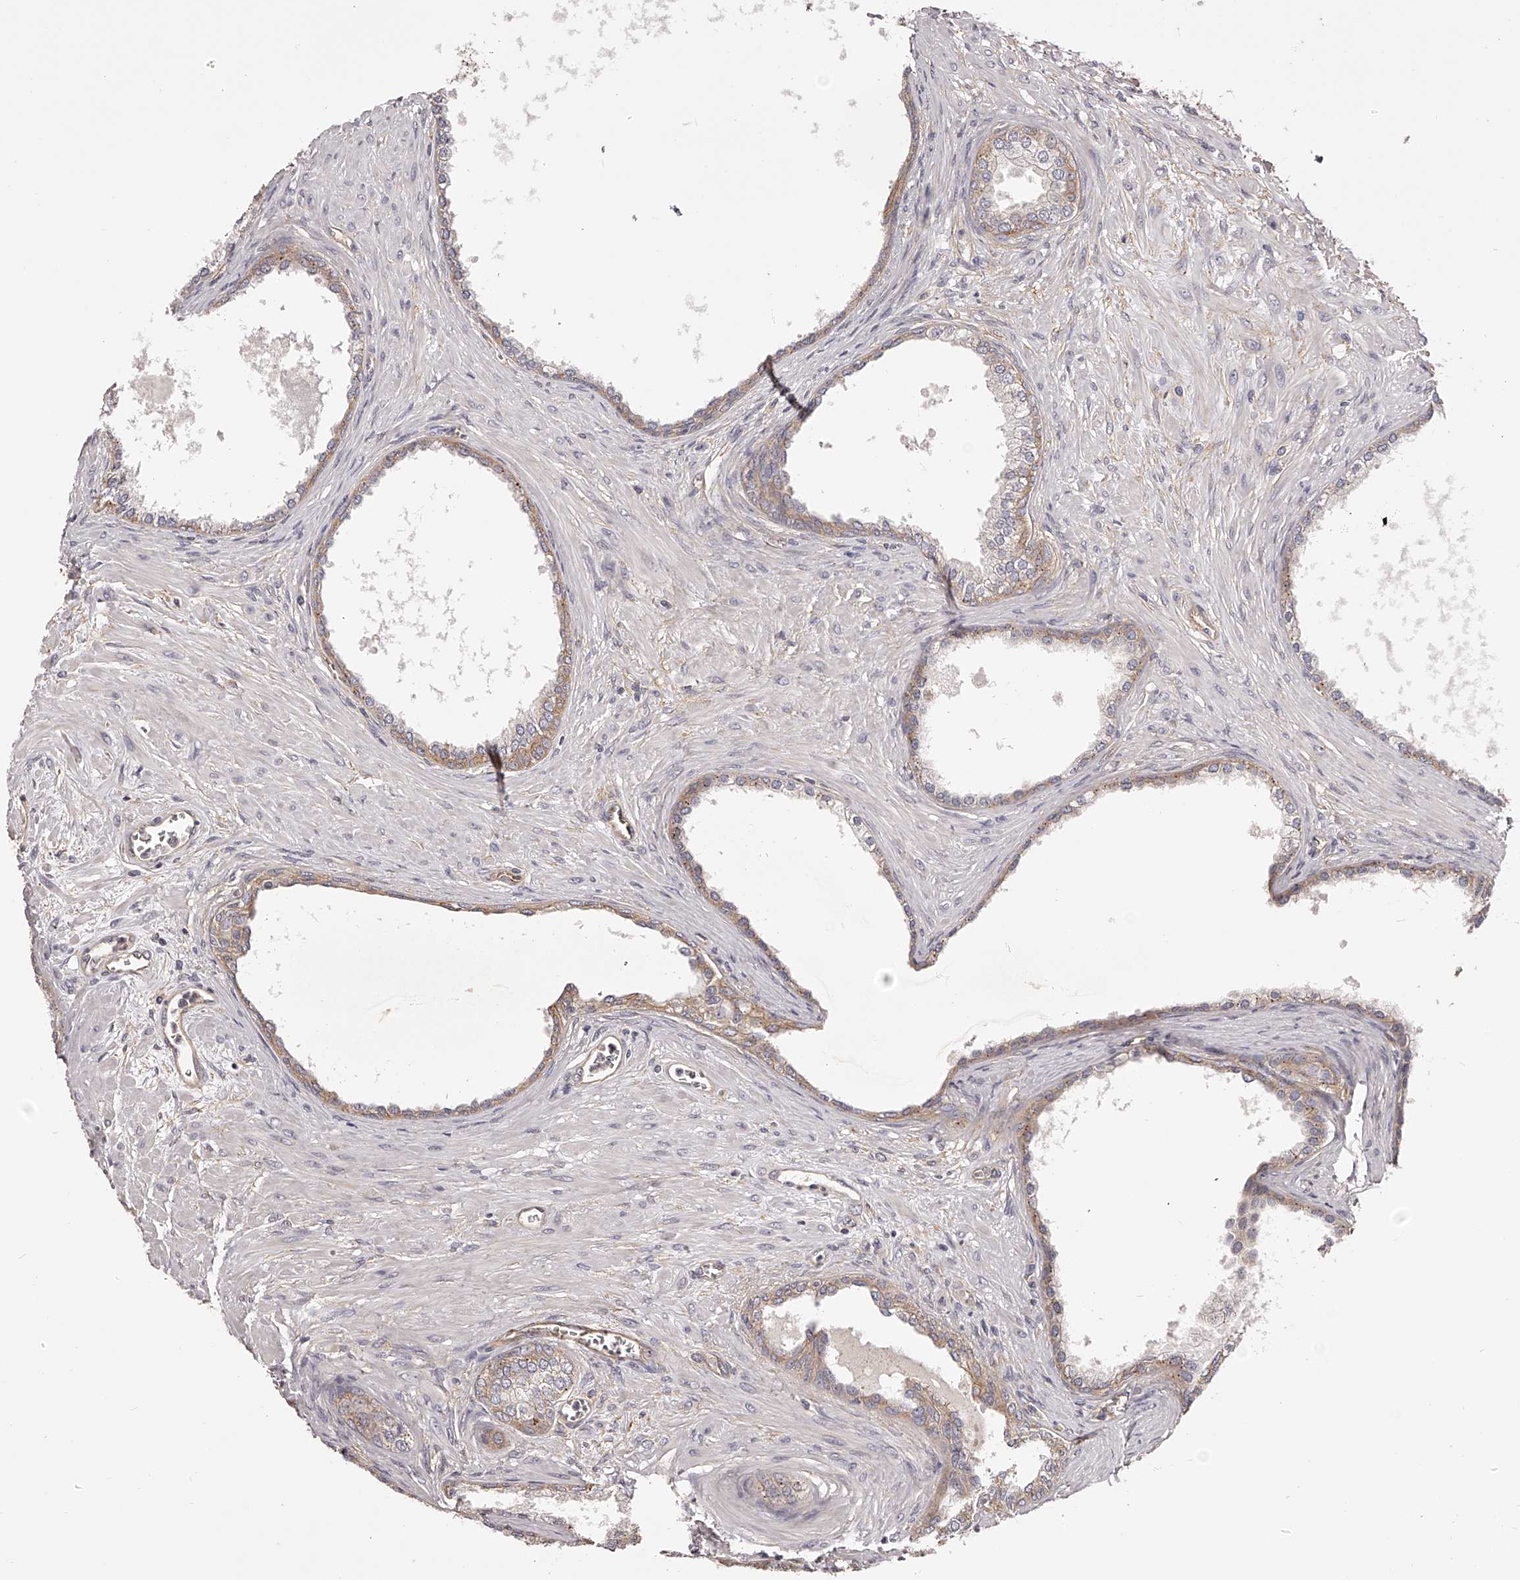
{"staining": {"intensity": "weak", "quantity": ">75%", "location": "cytoplasmic/membranous"}, "tissue": "prostate cancer", "cell_type": "Tumor cells", "image_type": "cancer", "snomed": [{"axis": "morphology", "description": "Normal tissue, NOS"}, {"axis": "morphology", "description": "Adenocarcinoma, Low grade"}, {"axis": "topography", "description": "Prostate"}, {"axis": "topography", "description": "Peripheral nerve tissue"}], "caption": "Weak cytoplasmic/membranous expression is appreciated in approximately >75% of tumor cells in low-grade adenocarcinoma (prostate).", "gene": "LTV1", "patient": {"sex": "male", "age": 71}}